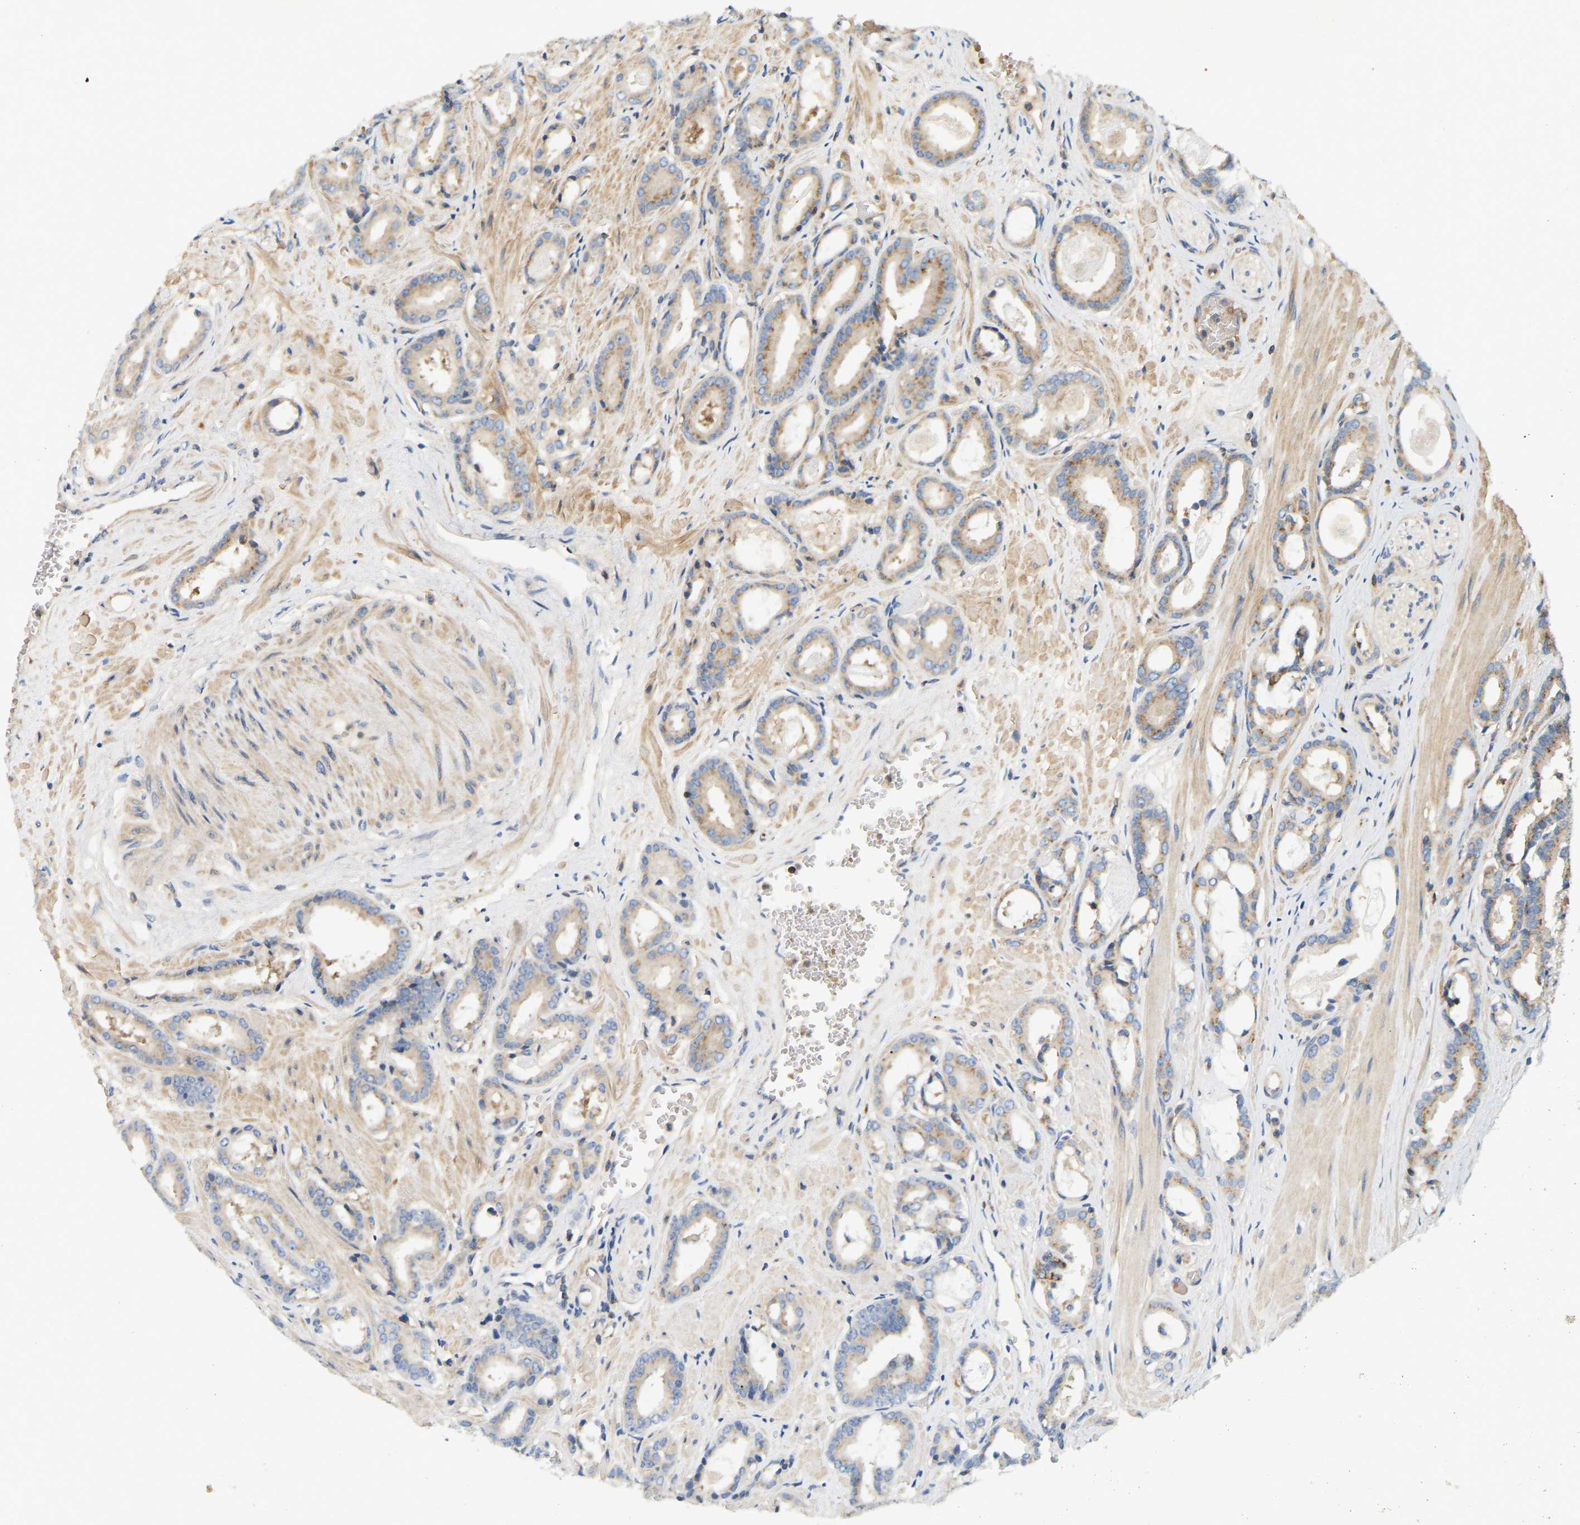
{"staining": {"intensity": "moderate", "quantity": "<25%", "location": "cytoplasmic/membranous"}, "tissue": "prostate cancer", "cell_type": "Tumor cells", "image_type": "cancer", "snomed": [{"axis": "morphology", "description": "Adenocarcinoma, Low grade"}, {"axis": "topography", "description": "Prostate"}], "caption": "Prostate cancer (low-grade adenocarcinoma) was stained to show a protein in brown. There is low levels of moderate cytoplasmic/membranous expression in approximately <25% of tumor cells. (Stains: DAB (3,3'-diaminobenzidine) in brown, nuclei in blue, Microscopy: brightfield microscopy at high magnification).", "gene": "AKAP13", "patient": {"sex": "male", "age": 53}}